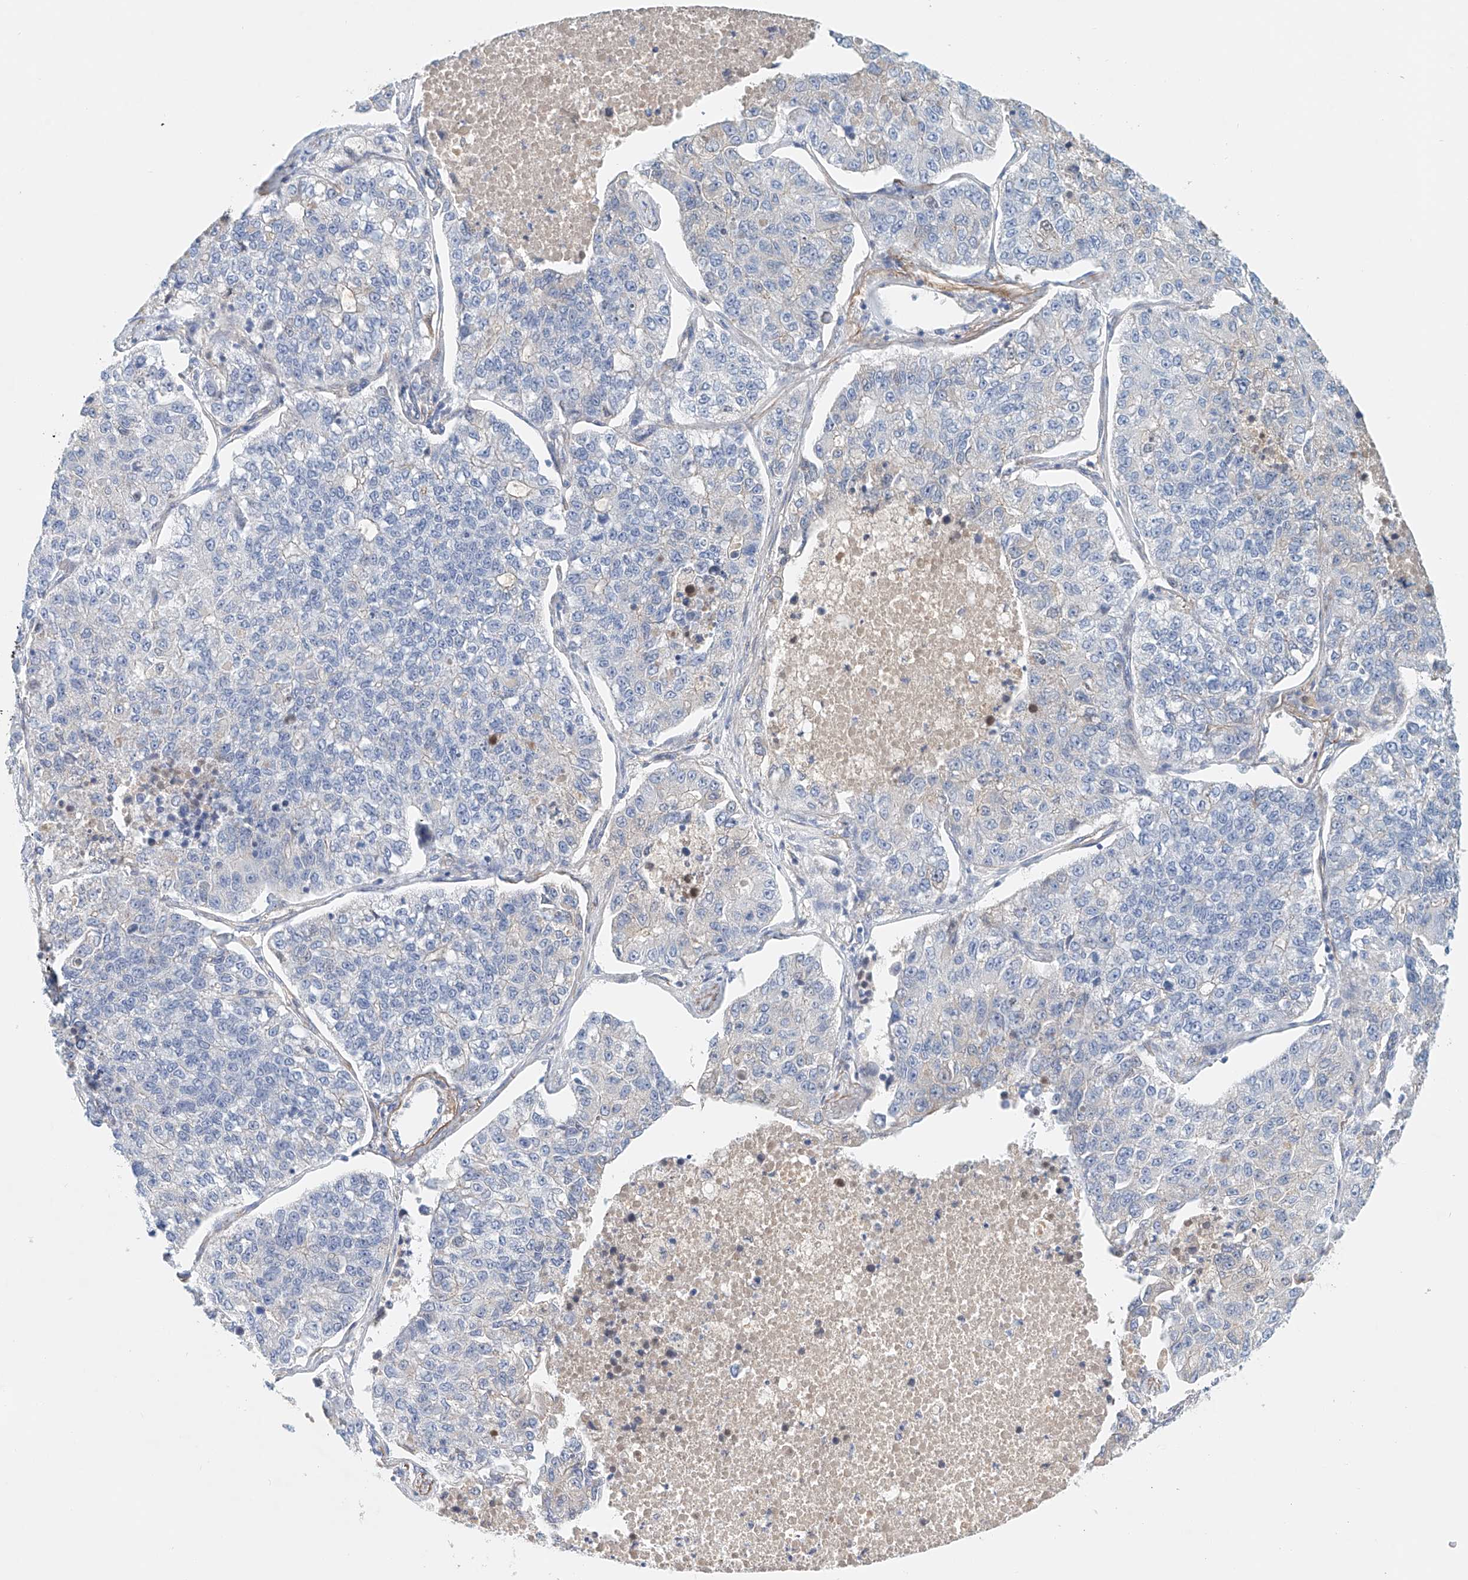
{"staining": {"intensity": "negative", "quantity": "none", "location": "none"}, "tissue": "lung cancer", "cell_type": "Tumor cells", "image_type": "cancer", "snomed": [{"axis": "morphology", "description": "Adenocarcinoma, NOS"}, {"axis": "topography", "description": "Lung"}], "caption": "DAB immunohistochemical staining of human lung adenocarcinoma shows no significant staining in tumor cells. The staining was performed using DAB (3,3'-diaminobenzidine) to visualize the protein expression in brown, while the nuclei were stained in blue with hematoxylin (Magnification: 20x).", "gene": "FRYL", "patient": {"sex": "male", "age": 49}}